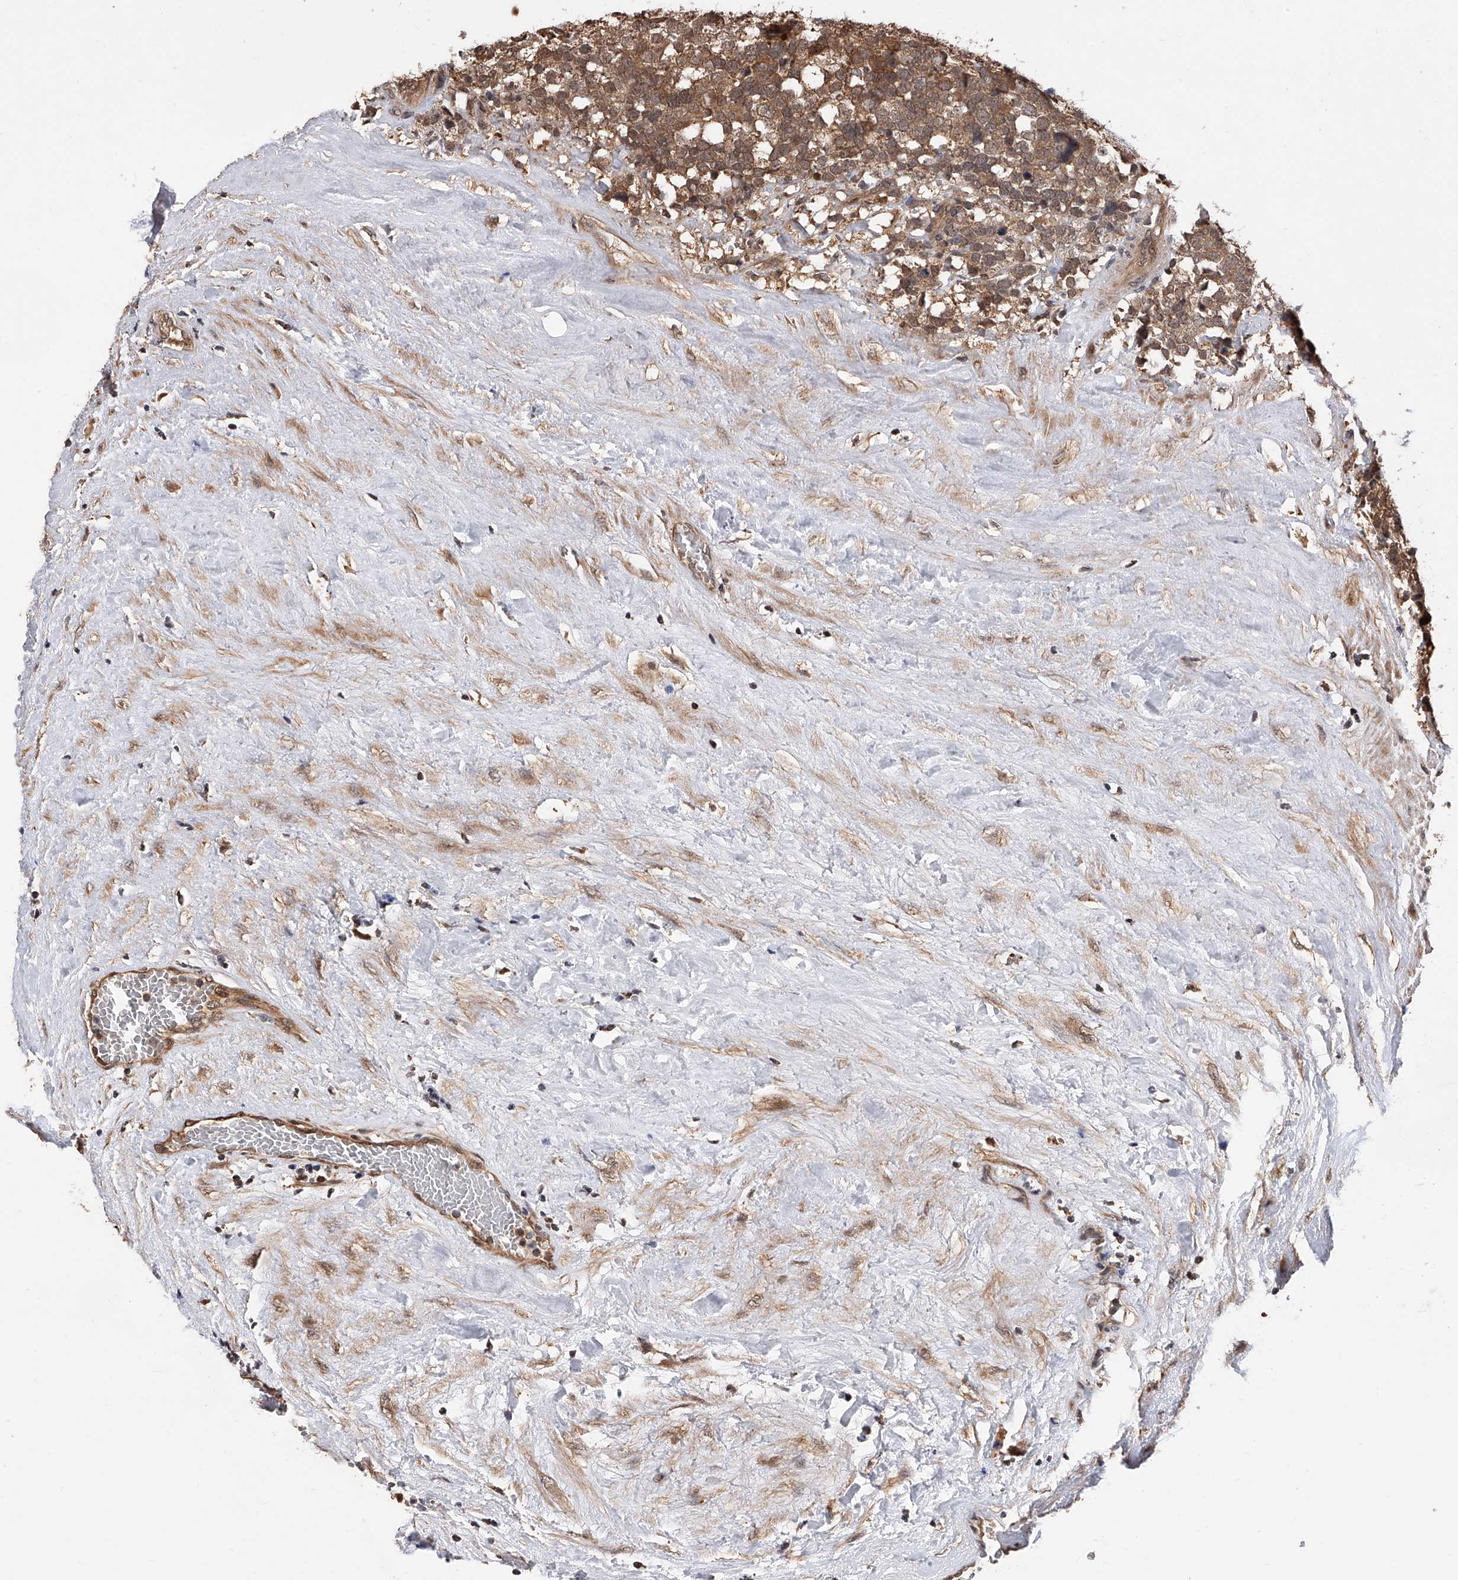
{"staining": {"intensity": "moderate", "quantity": ">75%", "location": "cytoplasmic/membranous"}, "tissue": "testis cancer", "cell_type": "Tumor cells", "image_type": "cancer", "snomed": [{"axis": "morphology", "description": "Seminoma, NOS"}, {"axis": "topography", "description": "Testis"}], "caption": "Human testis seminoma stained for a protein (brown) reveals moderate cytoplasmic/membranous positive positivity in about >75% of tumor cells.", "gene": "GMDS", "patient": {"sex": "male", "age": 71}}